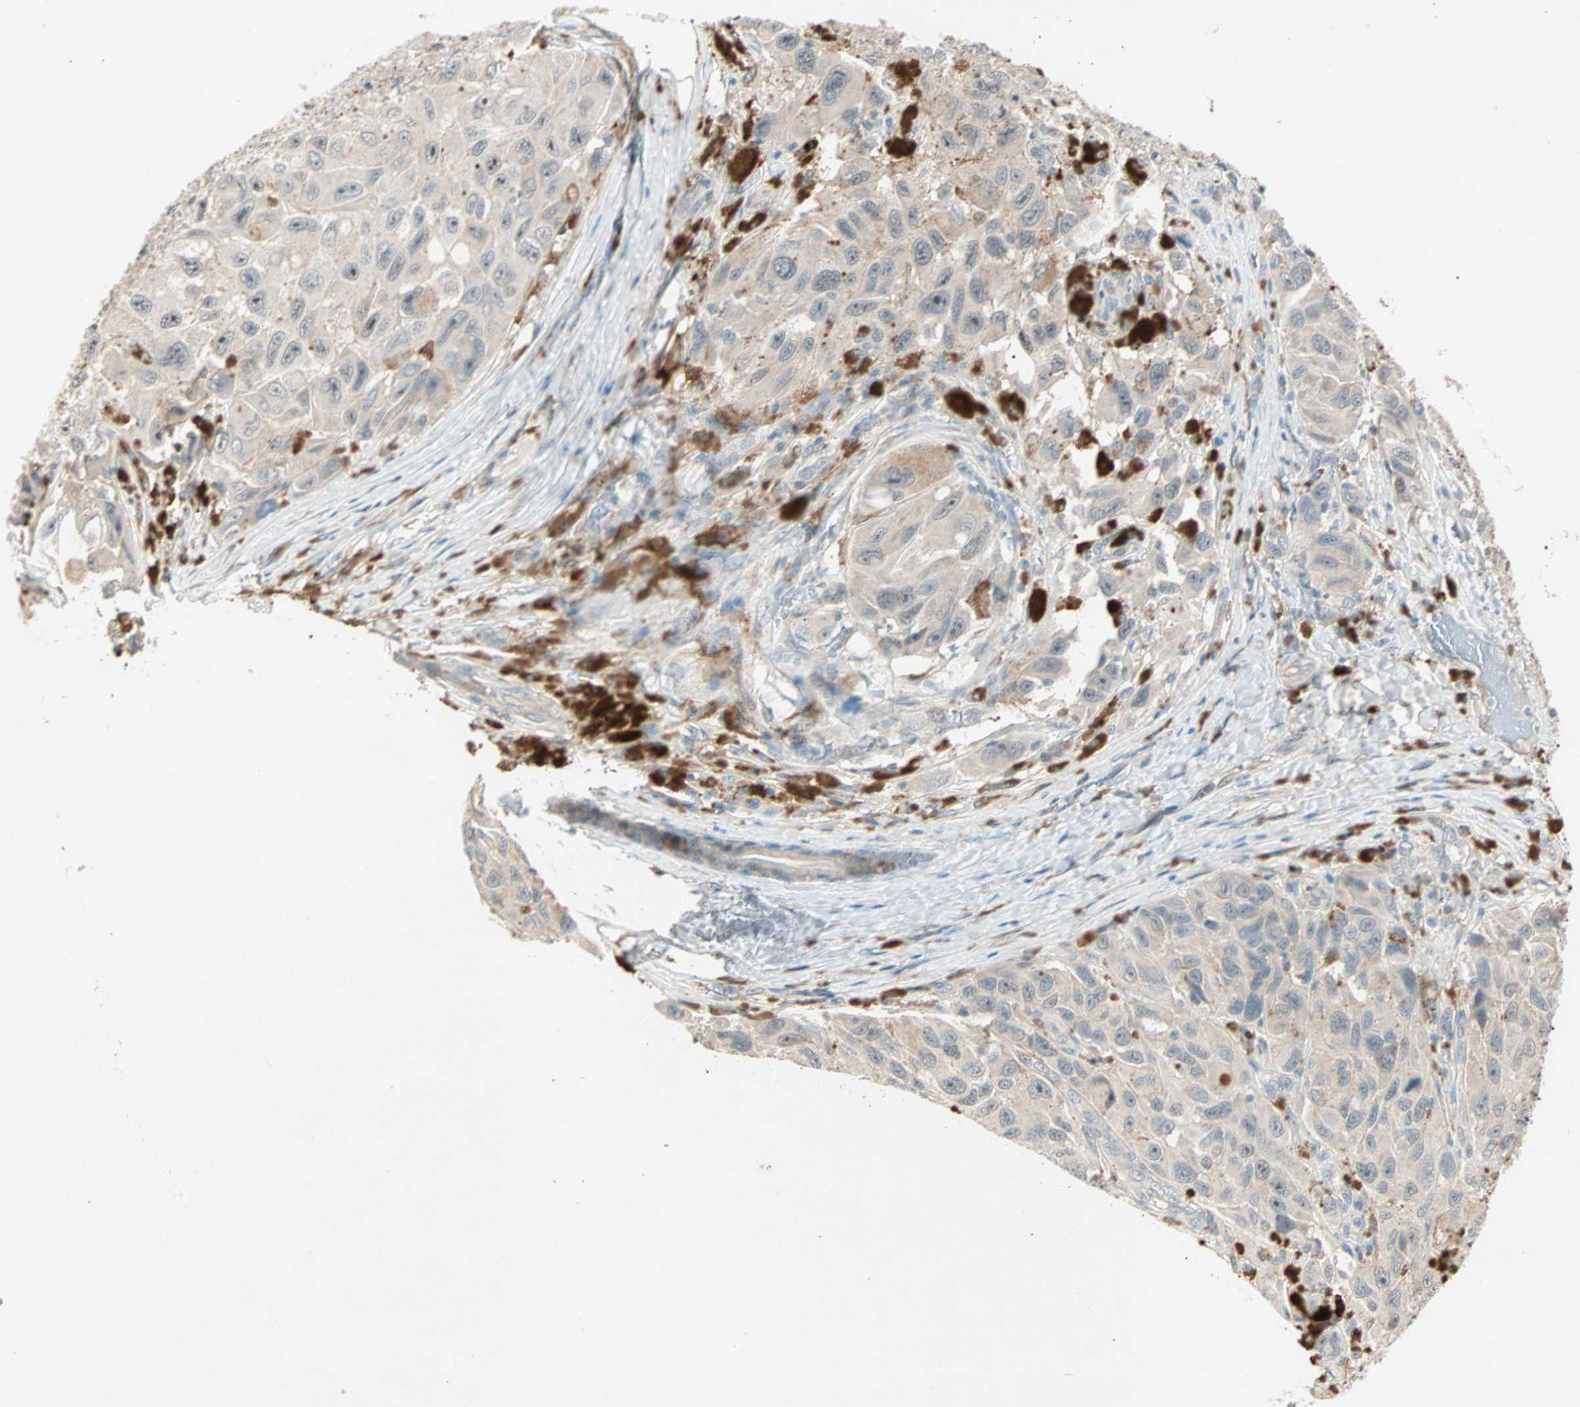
{"staining": {"intensity": "weak", "quantity": "25%-75%", "location": "cytoplasmic/membranous"}, "tissue": "melanoma", "cell_type": "Tumor cells", "image_type": "cancer", "snomed": [{"axis": "morphology", "description": "Malignant melanoma, NOS"}, {"axis": "topography", "description": "Skin"}], "caption": "Human malignant melanoma stained for a protein (brown) displays weak cytoplasmic/membranous positive staining in approximately 25%-75% of tumor cells.", "gene": "RTL6", "patient": {"sex": "female", "age": 73}}